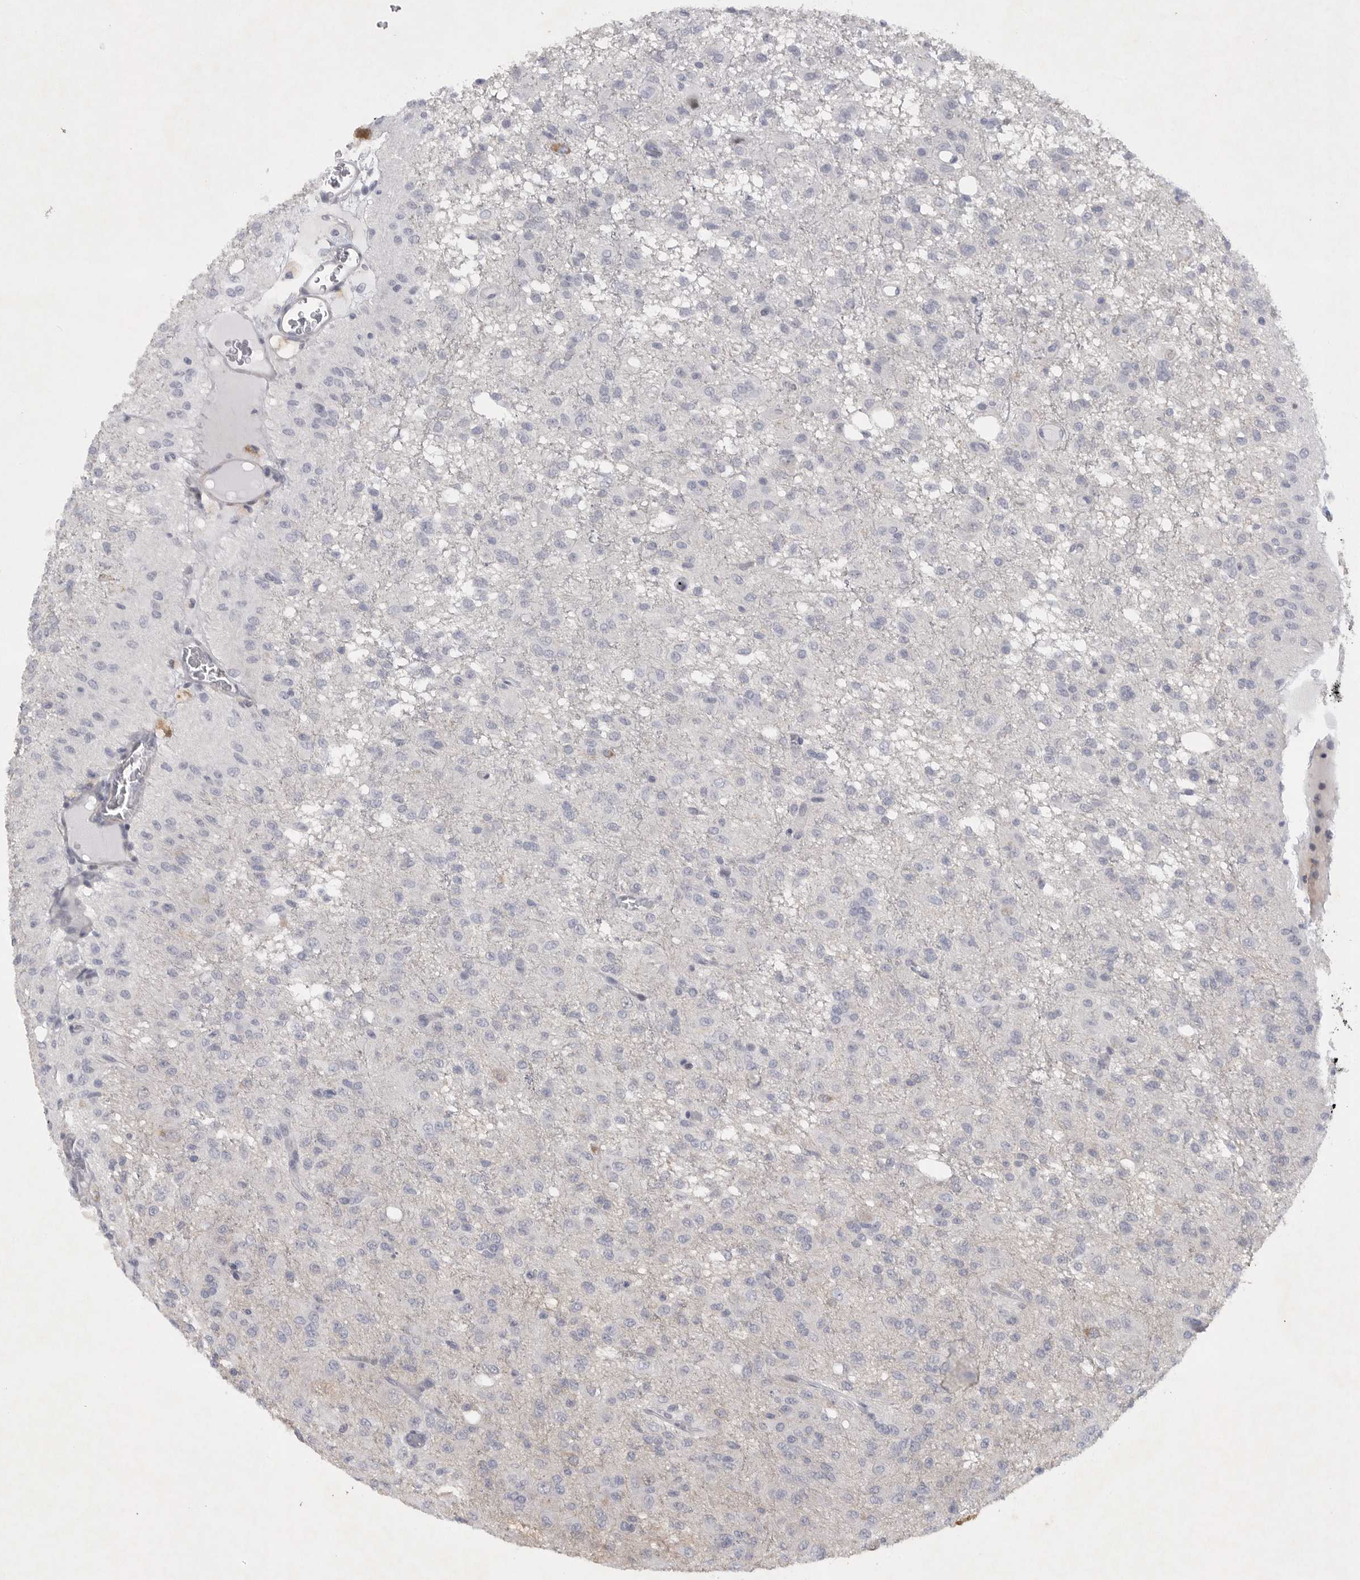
{"staining": {"intensity": "negative", "quantity": "none", "location": "none"}, "tissue": "glioma", "cell_type": "Tumor cells", "image_type": "cancer", "snomed": [{"axis": "morphology", "description": "Glioma, malignant, High grade"}, {"axis": "topography", "description": "Brain"}], "caption": "Histopathology image shows no significant protein positivity in tumor cells of glioma.", "gene": "TNR", "patient": {"sex": "female", "age": 59}}